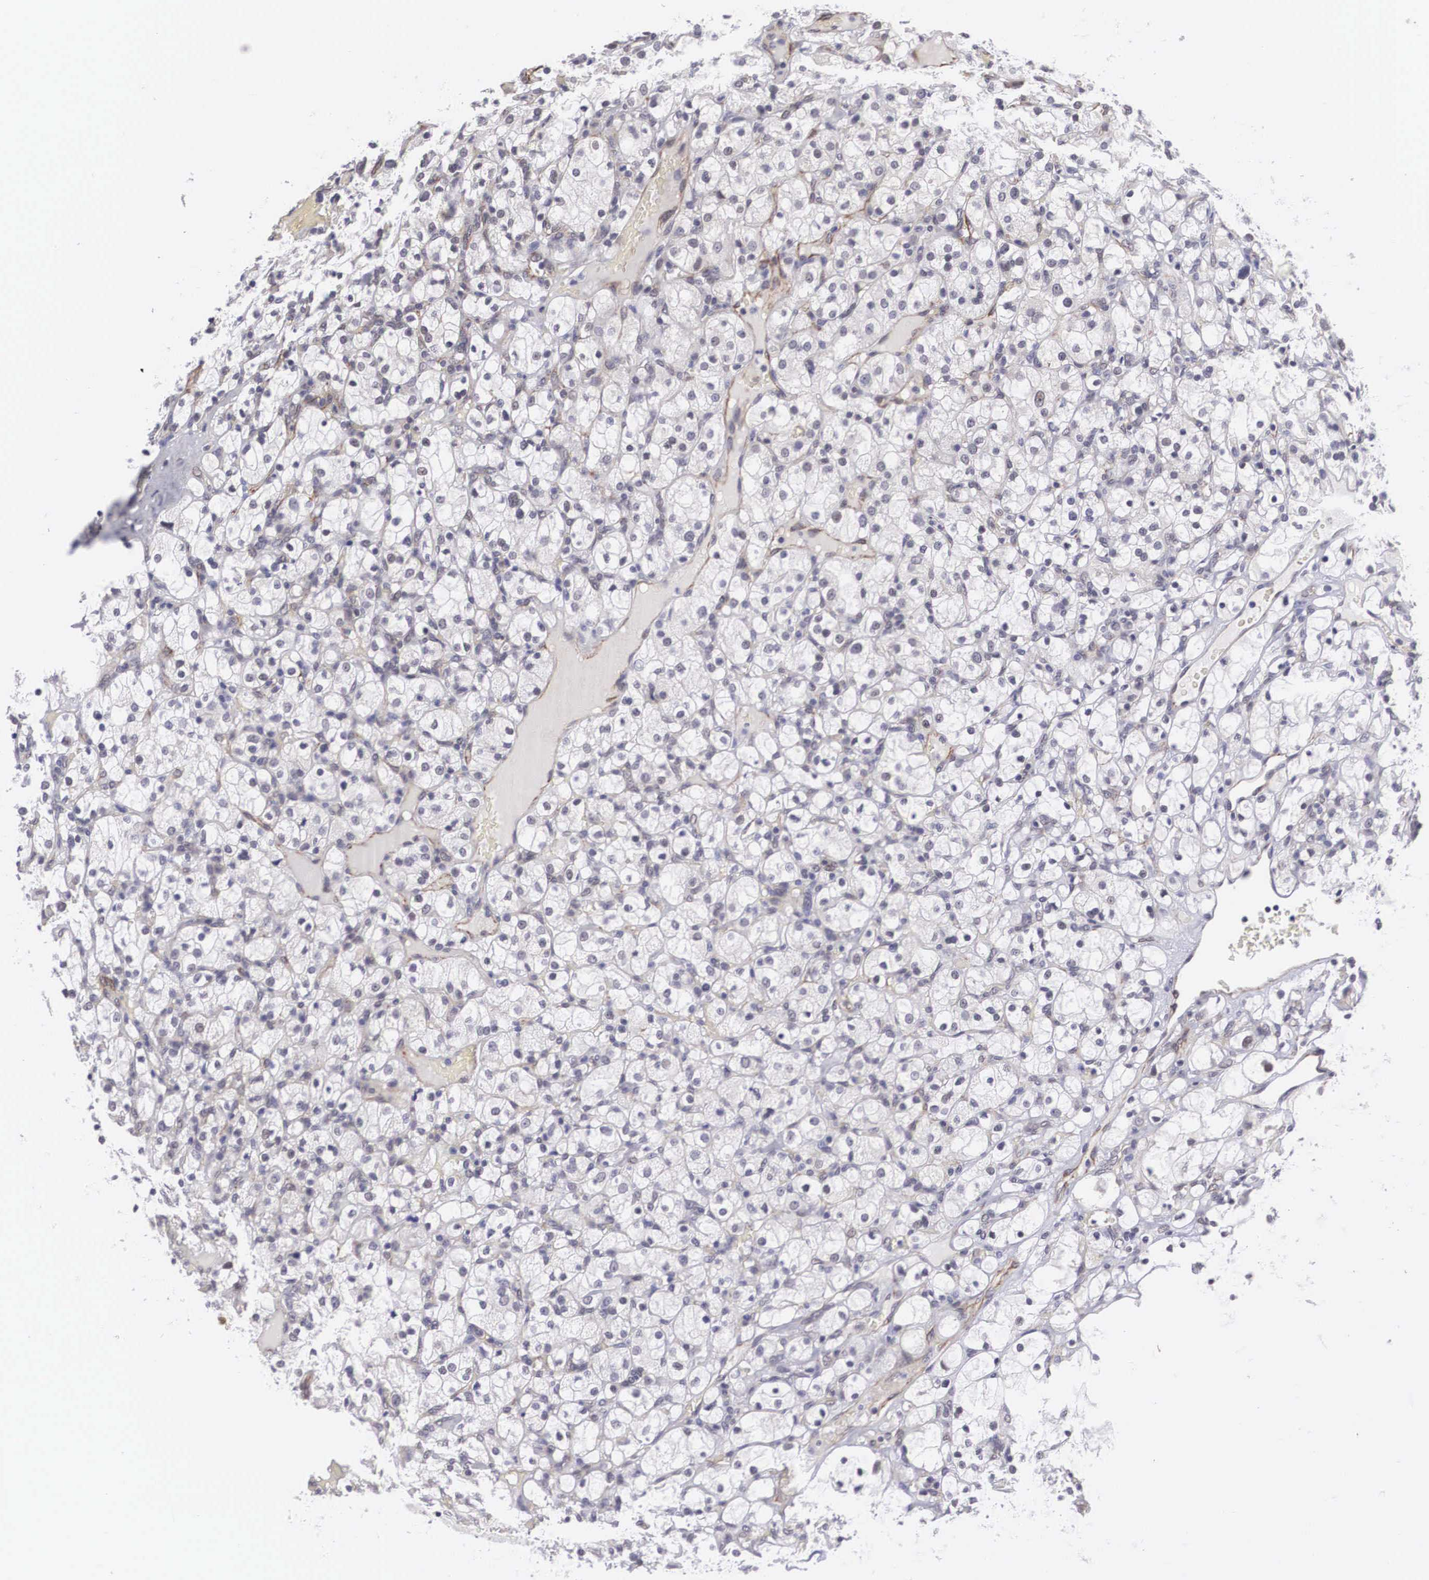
{"staining": {"intensity": "negative", "quantity": "none", "location": "none"}, "tissue": "renal cancer", "cell_type": "Tumor cells", "image_type": "cancer", "snomed": [{"axis": "morphology", "description": "Adenocarcinoma, NOS"}, {"axis": "topography", "description": "Kidney"}], "caption": "The micrograph shows no significant expression in tumor cells of renal adenocarcinoma. (Brightfield microscopy of DAB (3,3'-diaminobenzidine) immunohistochemistry at high magnification).", "gene": "MORC2", "patient": {"sex": "female", "age": 83}}